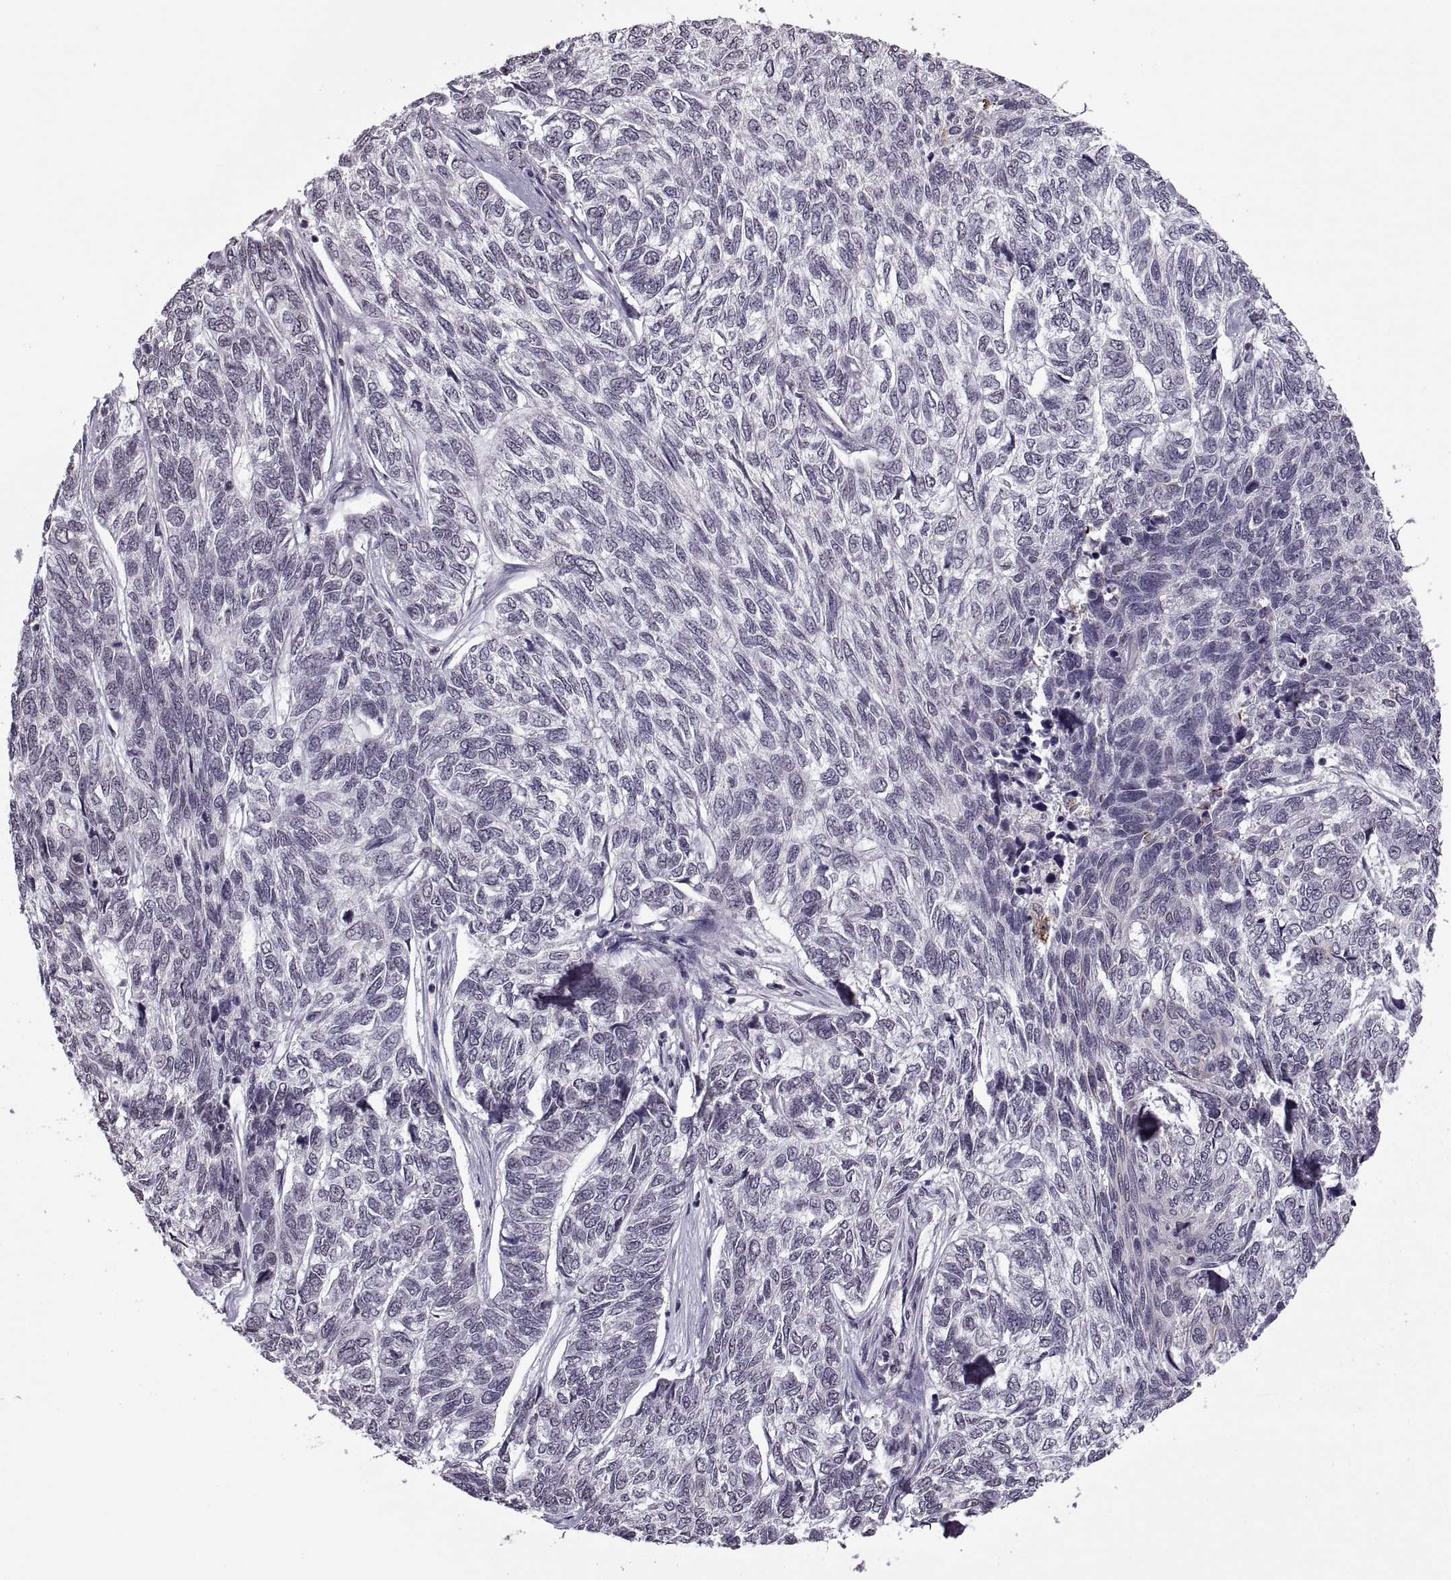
{"staining": {"intensity": "negative", "quantity": "none", "location": "none"}, "tissue": "skin cancer", "cell_type": "Tumor cells", "image_type": "cancer", "snomed": [{"axis": "morphology", "description": "Basal cell carcinoma"}, {"axis": "topography", "description": "Skin"}], "caption": "Histopathology image shows no protein positivity in tumor cells of skin basal cell carcinoma tissue. The staining was performed using DAB (3,3'-diaminobenzidine) to visualize the protein expression in brown, while the nuclei were stained in blue with hematoxylin (Magnification: 20x).", "gene": "OTP", "patient": {"sex": "female", "age": 65}}